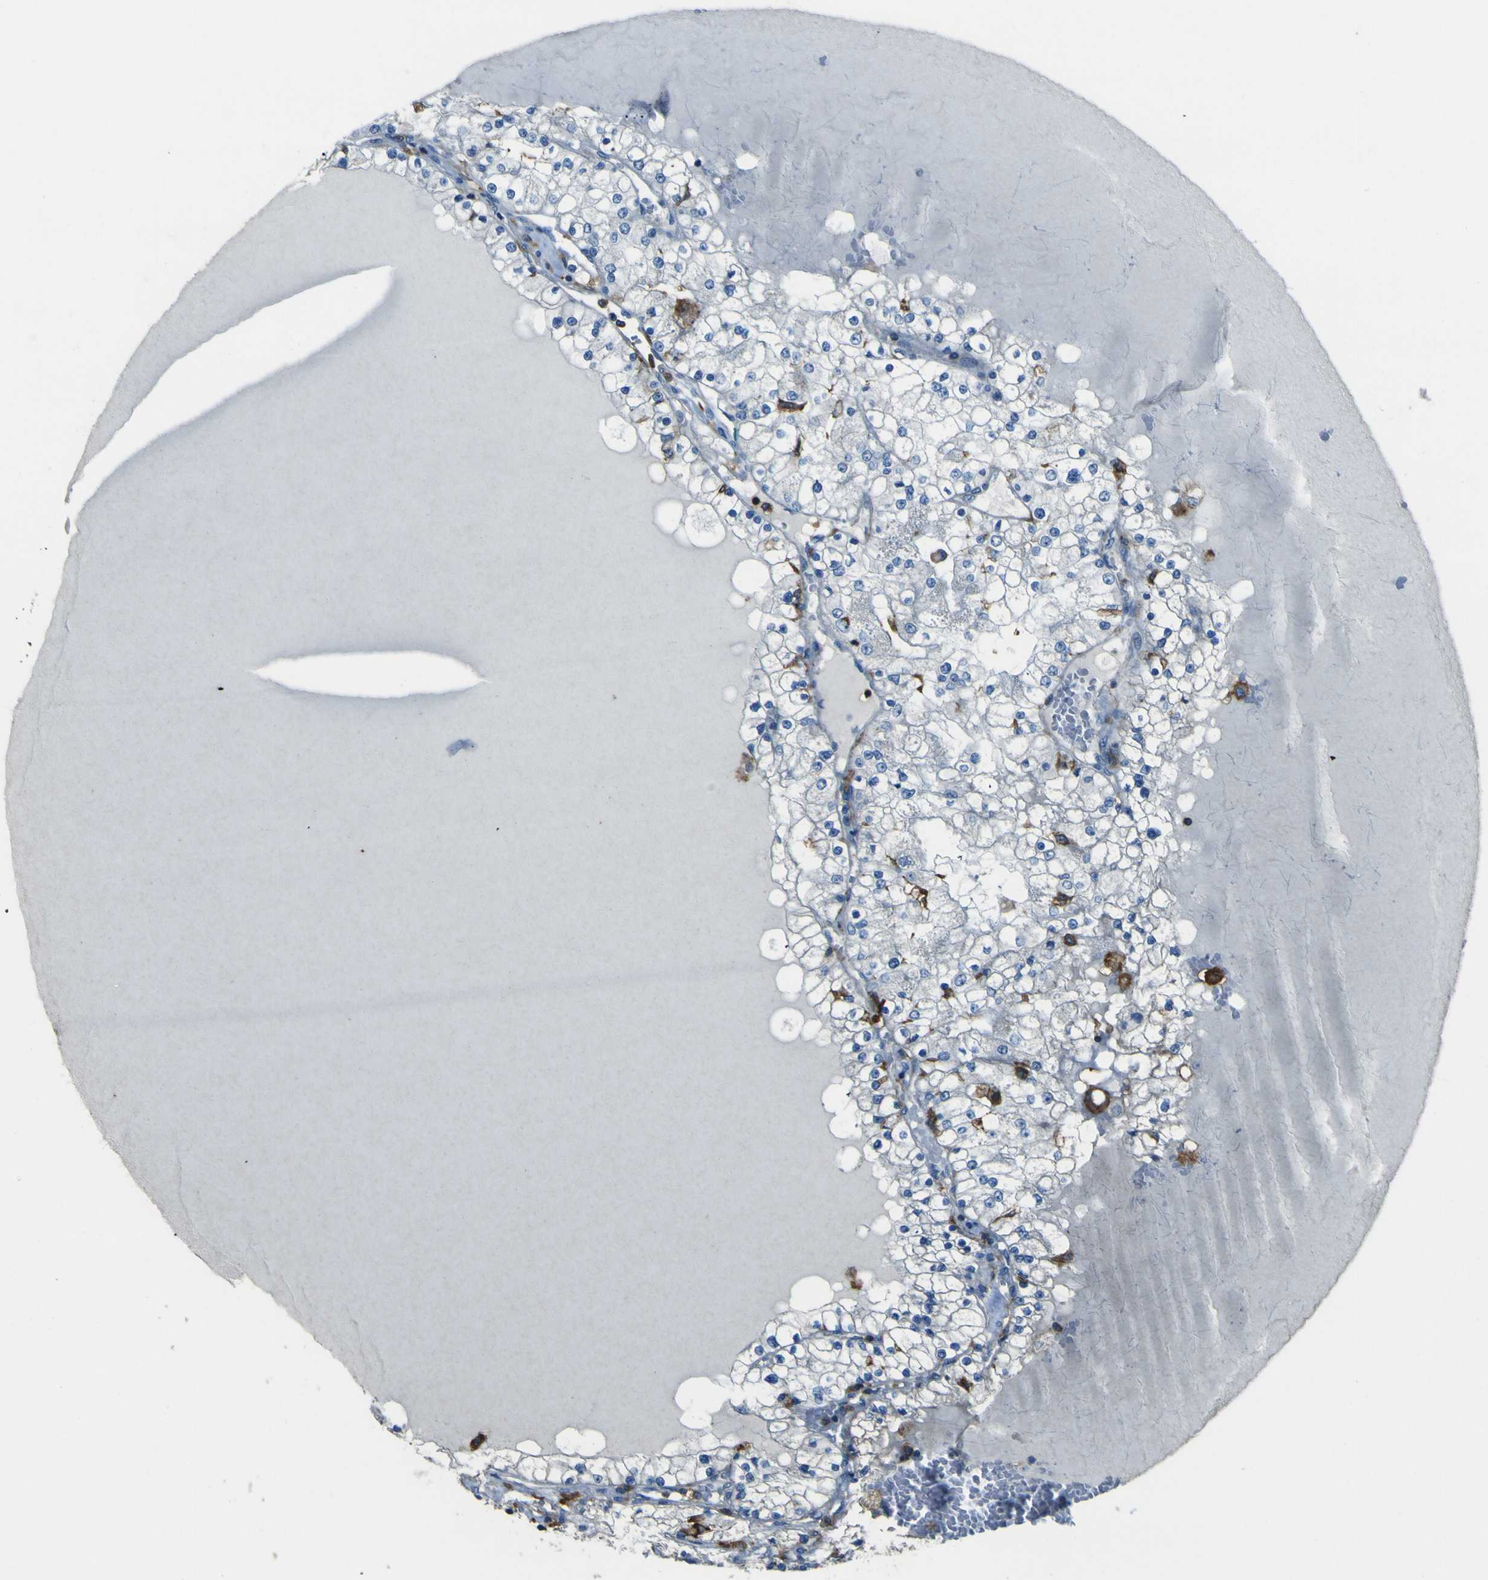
{"staining": {"intensity": "negative", "quantity": "none", "location": "none"}, "tissue": "renal cancer", "cell_type": "Tumor cells", "image_type": "cancer", "snomed": [{"axis": "morphology", "description": "Adenocarcinoma, NOS"}, {"axis": "topography", "description": "Kidney"}], "caption": "Tumor cells show no significant positivity in renal adenocarcinoma.", "gene": "LAIR1", "patient": {"sex": "male", "age": 68}}